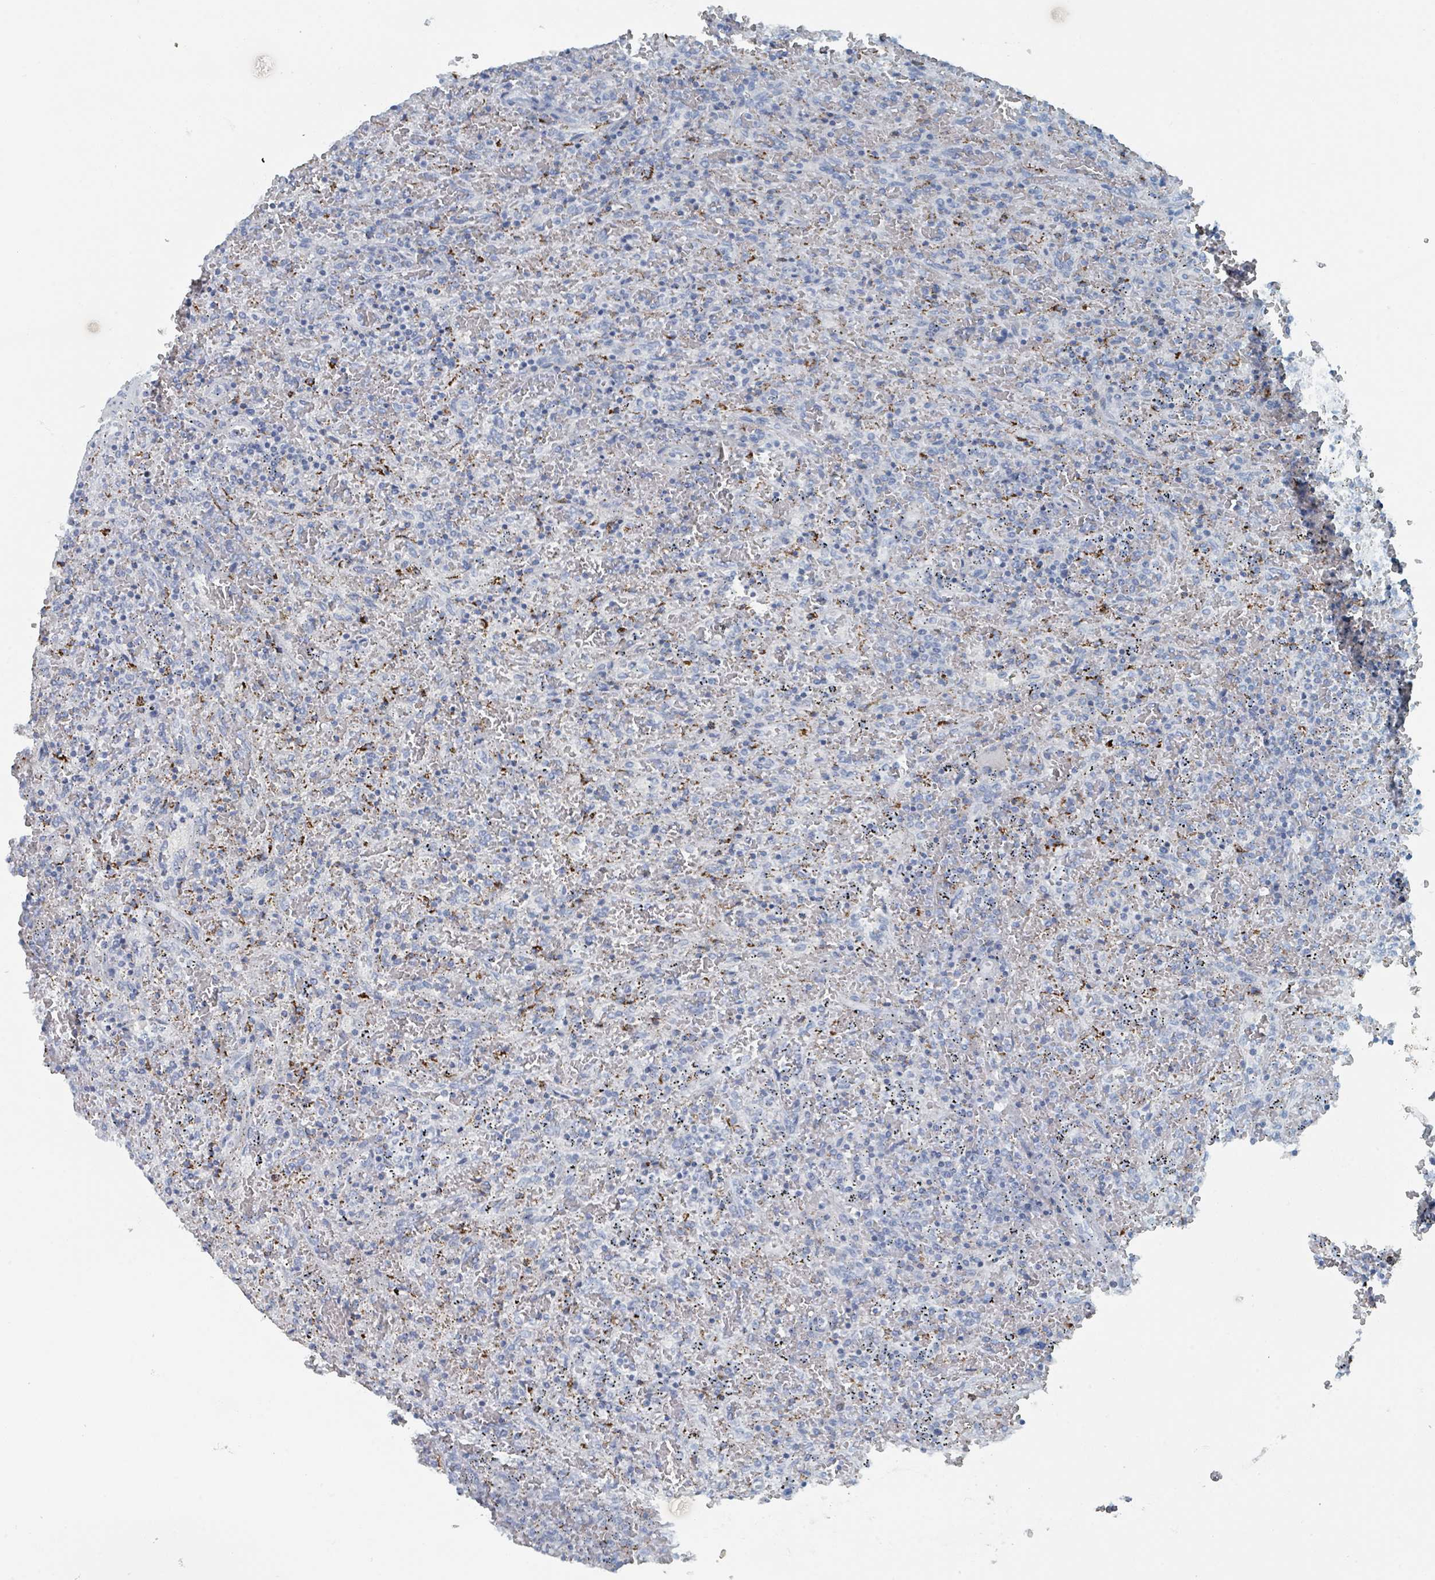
{"staining": {"intensity": "negative", "quantity": "none", "location": "none"}, "tissue": "lymphoma", "cell_type": "Tumor cells", "image_type": "cancer", "snomed": [{"axis": "morphology", "description": "Malignant lymphoma, non-Hodgkin's type, Low grade"}, {"axis": "topography", "description": "Spleen"}], "caption": "IHC histopathology image of malignant lymphoma, non-Hodgkin's type (low-grade) stained for a protein (brown), which demonstrates no positivity in tumor cells.", "gene": "GAMT", "patient": {"sex": "female", "age": 64}}